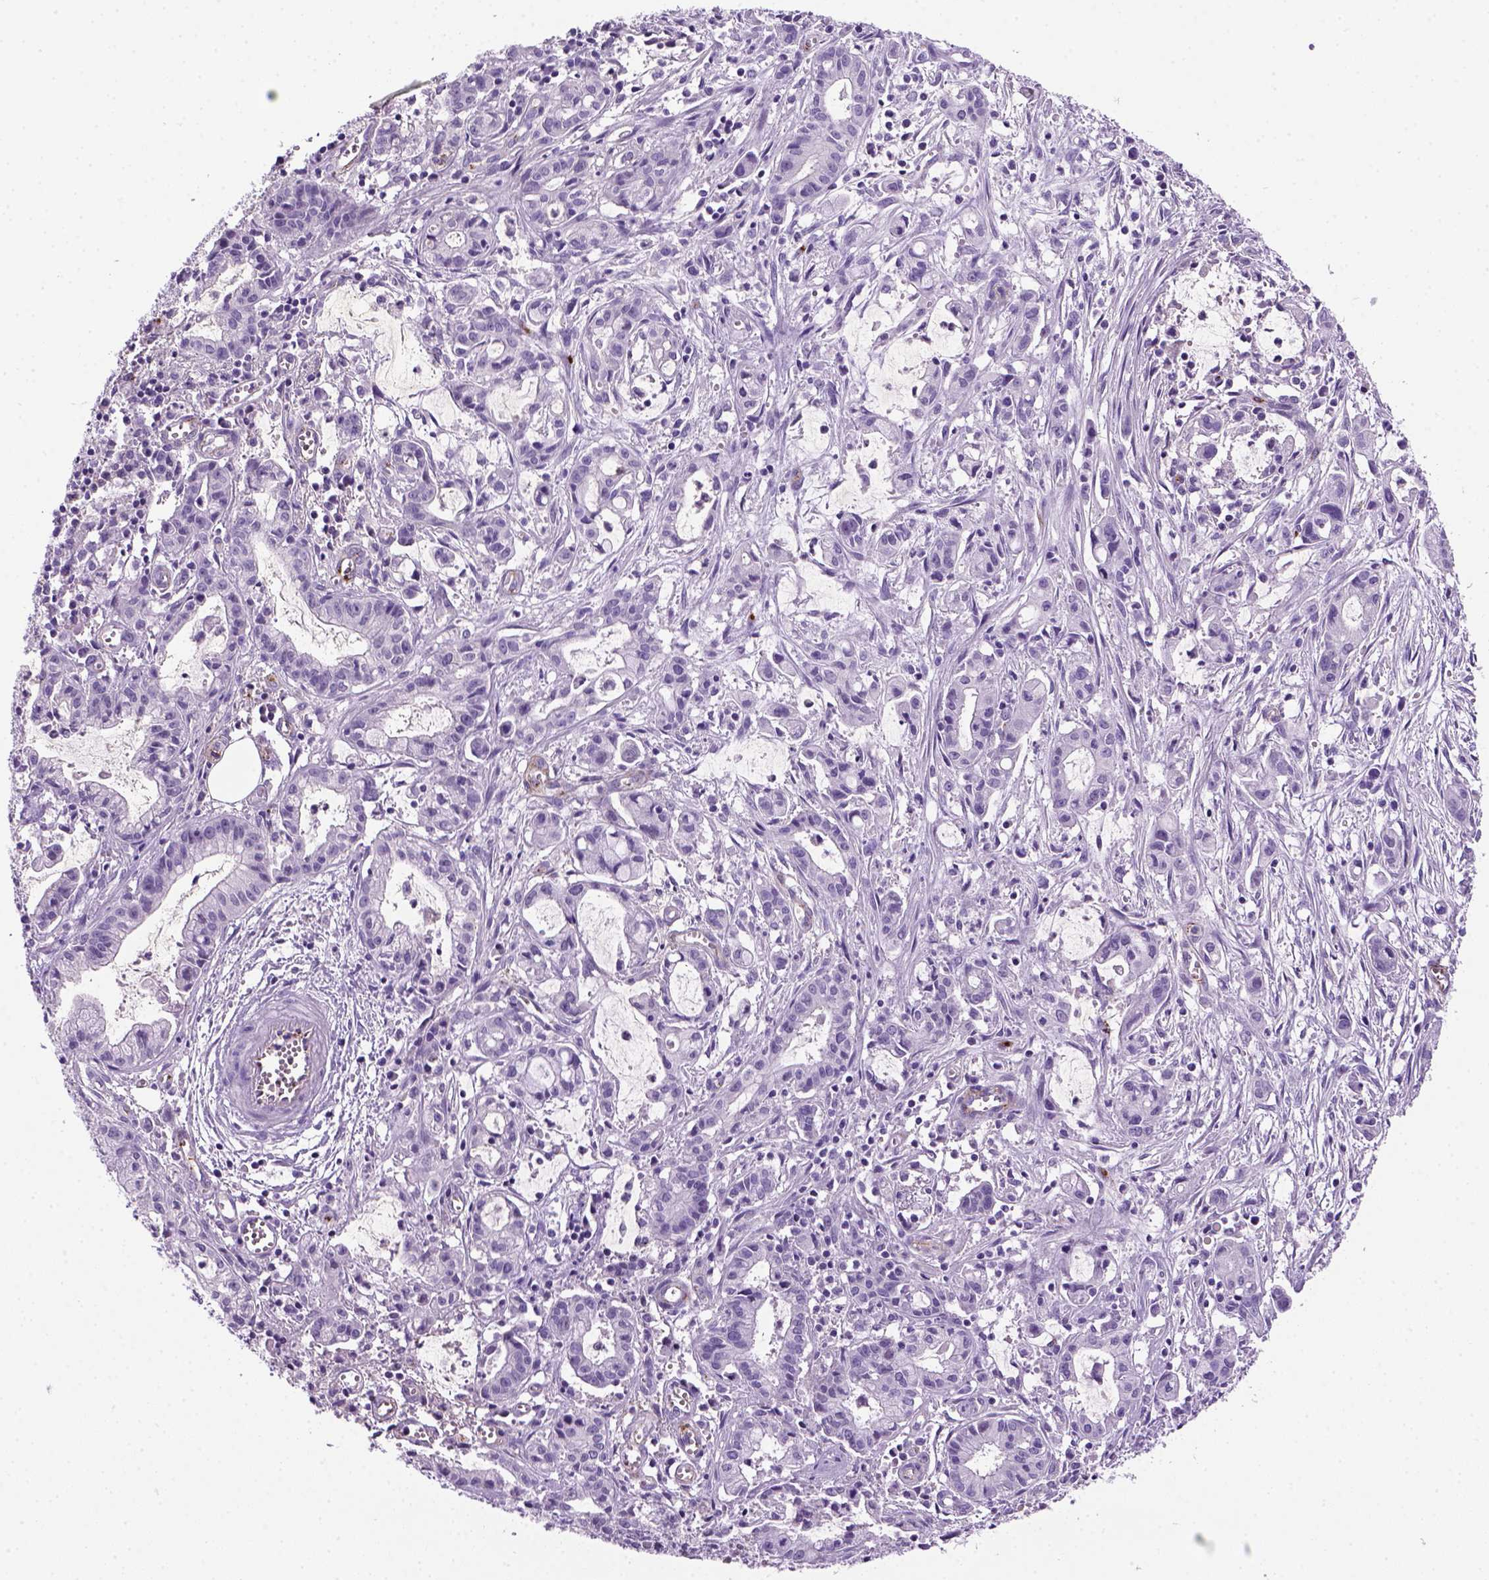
{"staining": {"intensity": "negative", "quantity": "none", "location": "none"}, "tissue": "pancreatic cancer", "cell_type": "Tumor cells", "image_type": "cancer", "snomed": [{"axis": "morphology", "description": "Adenocarcinoma, NOS"}, {"axis": "topography", "description": "Pancreas"}], "caption": "The photomicrograph demonstrates no significant positivity in tumor cells of pancreatic adenocarcinoma.", "gene": "VWF", "patient": {"sex": "male", "age": 48}}